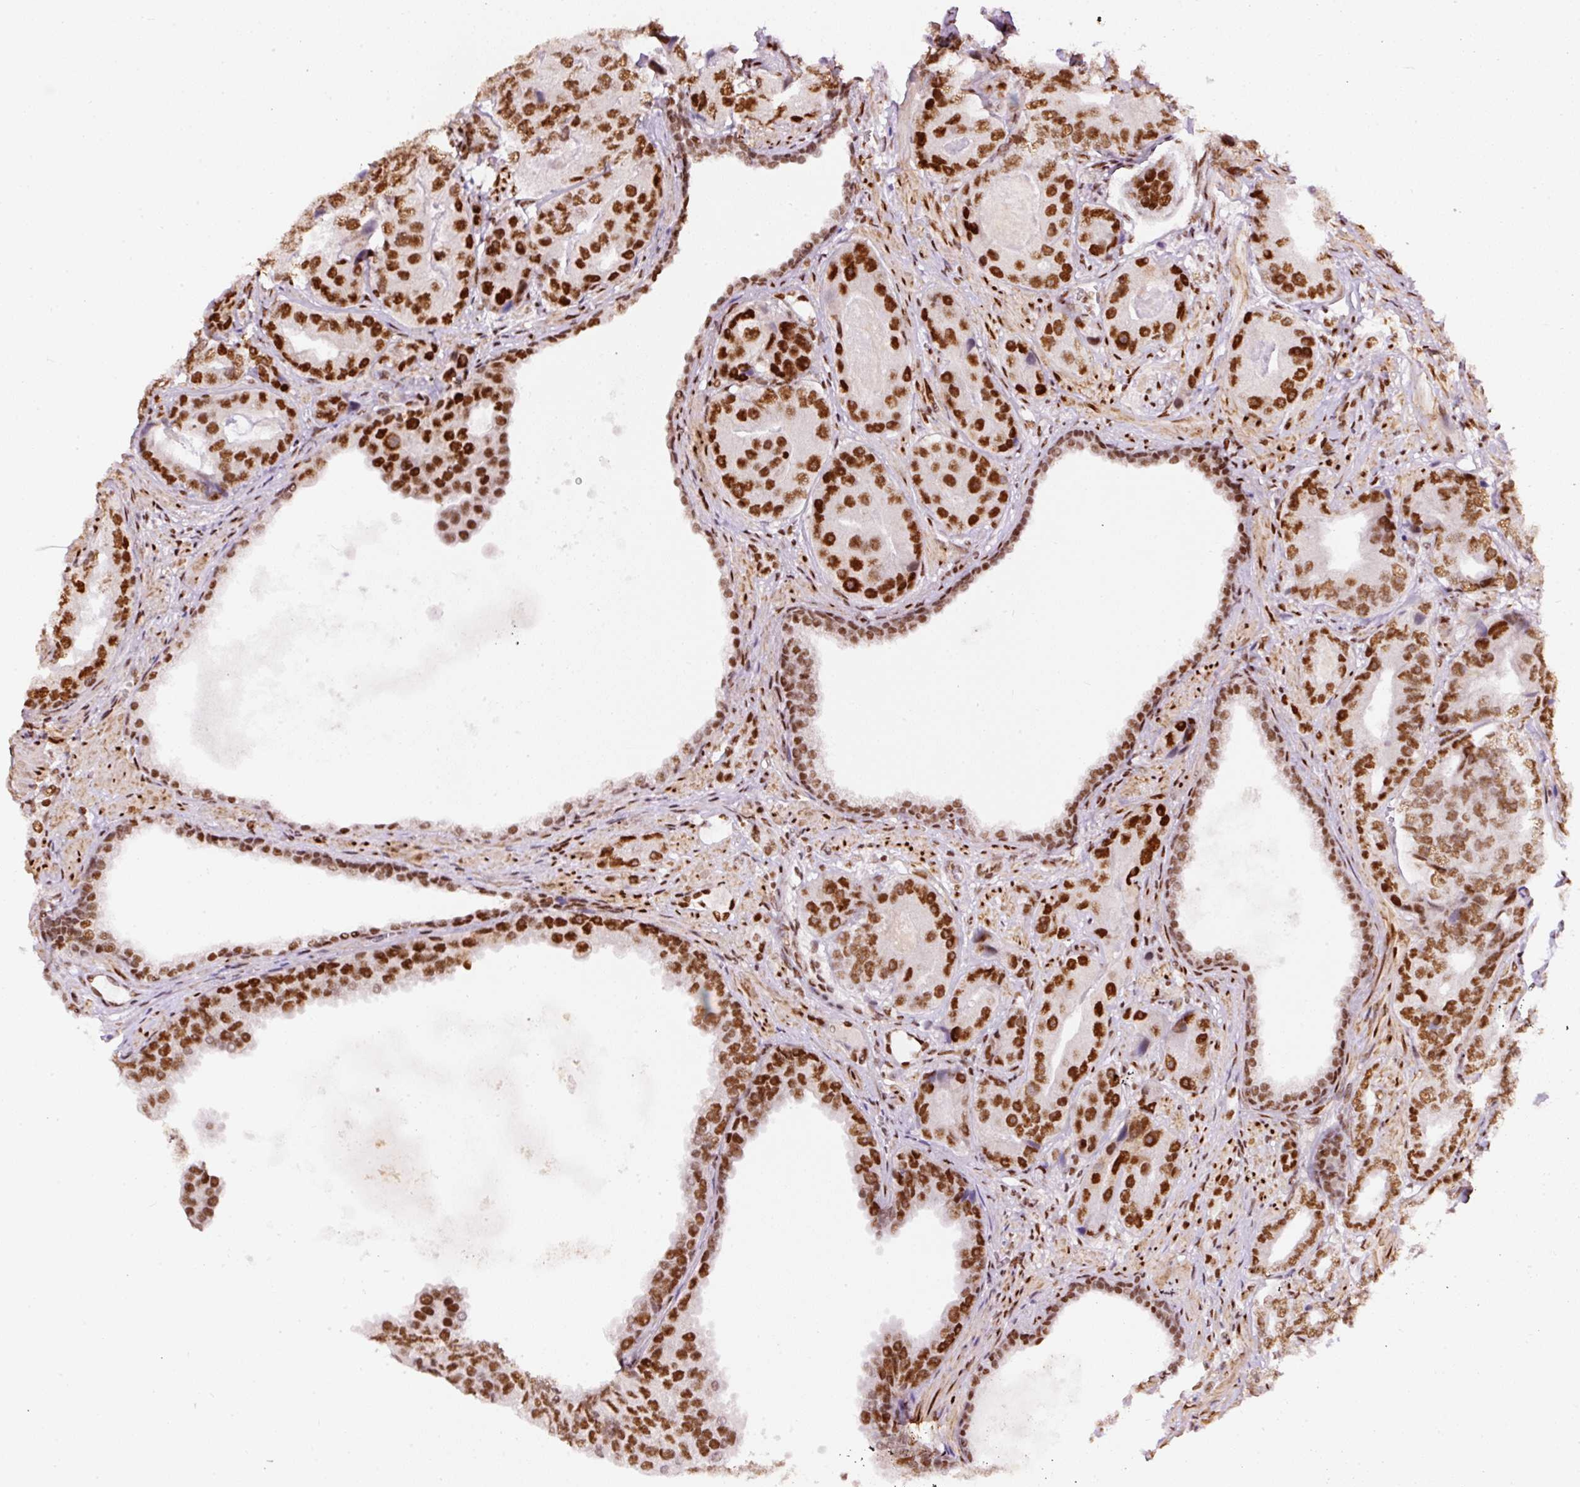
{"staining": {"intensity": "strong", "quantity": ">75%", "location": "nuclear"}, "tissue": "prostate cancer", "cell_type": "Tumor cells", "image_type": "cancer", "snomed": [{"axis": "morphology", "description": "Adenocarcinoma, High grade"}, {"axis": "topography", "description": "Prostate"}], "caption": "A brown stain shows strong nuclear staining of a protein in prostate cancer (high-grade adenocarcinoma) tumor cells.", "gene": "HNRNPC", "patient": {"sex": "male", "age": 71}}